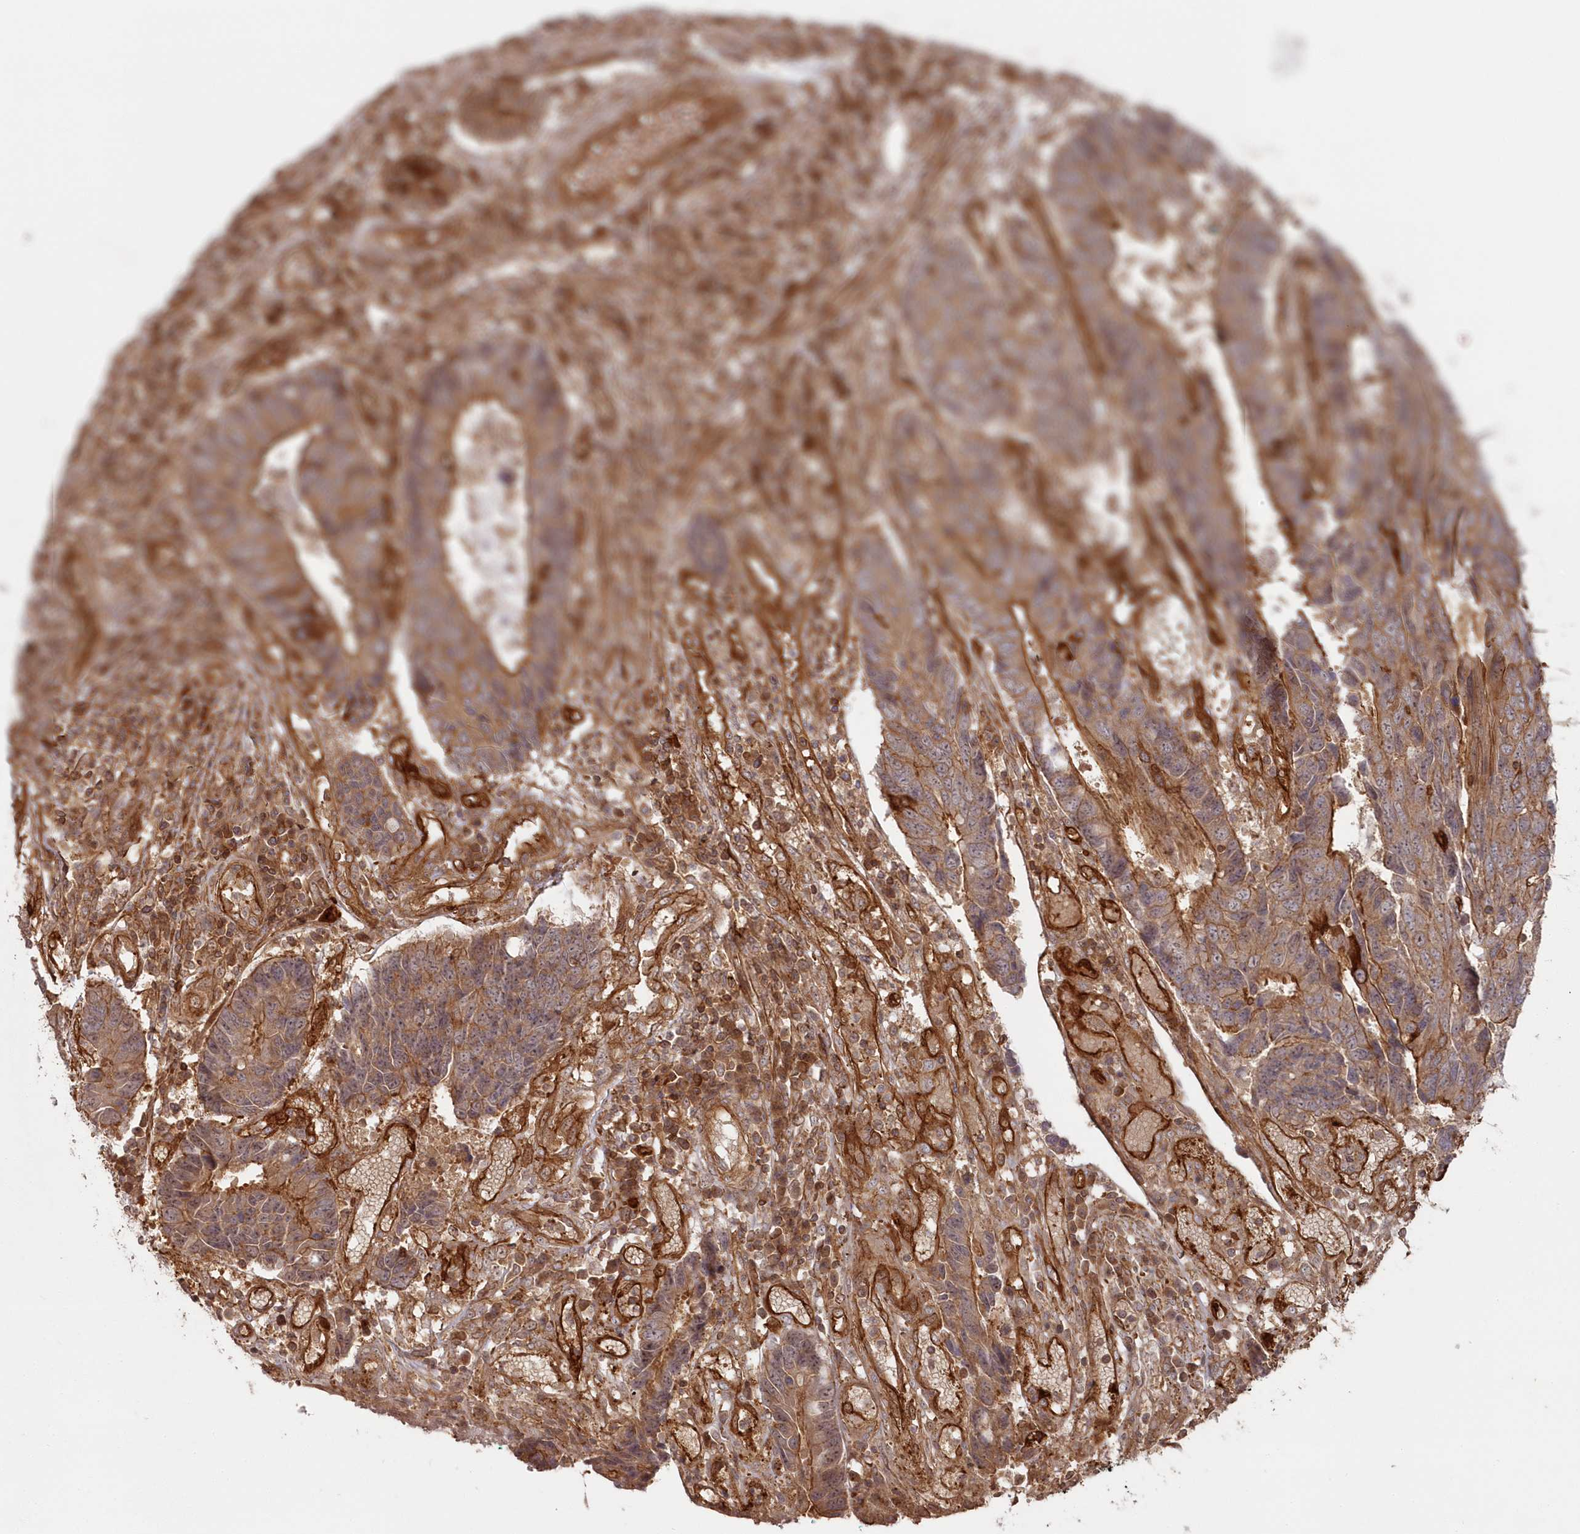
{"staining": {"intensity": "moderate", "quantity": ">75%", "location": "cytoplasmic/membranous"}, "tissue": "colorectal cancer", "cell_type": "Tumor cells", "image_type": "cancer", "snomed": [{"axis": "morphology", "description": "Adenocarcinoma, NOS"}, {"axis": "topography", "description": "Rectum"}], "caption": "Immunohistochemistry (IHC) staining of colorectal adenocarcinoma, which reveals medium levels of moderate cytoplasmic/membranous expression in about >75% of tumor cells indicating moderate cytoplasmic/membranous protein positivity. The staining was performed using DAB (3,3'-diaminobenzidine) (brown) for protein detection and nuclei were counterstained in hematoxylin (blue).", "gene": "RGCC", "patient": {"sex": "male", "age": 84}}